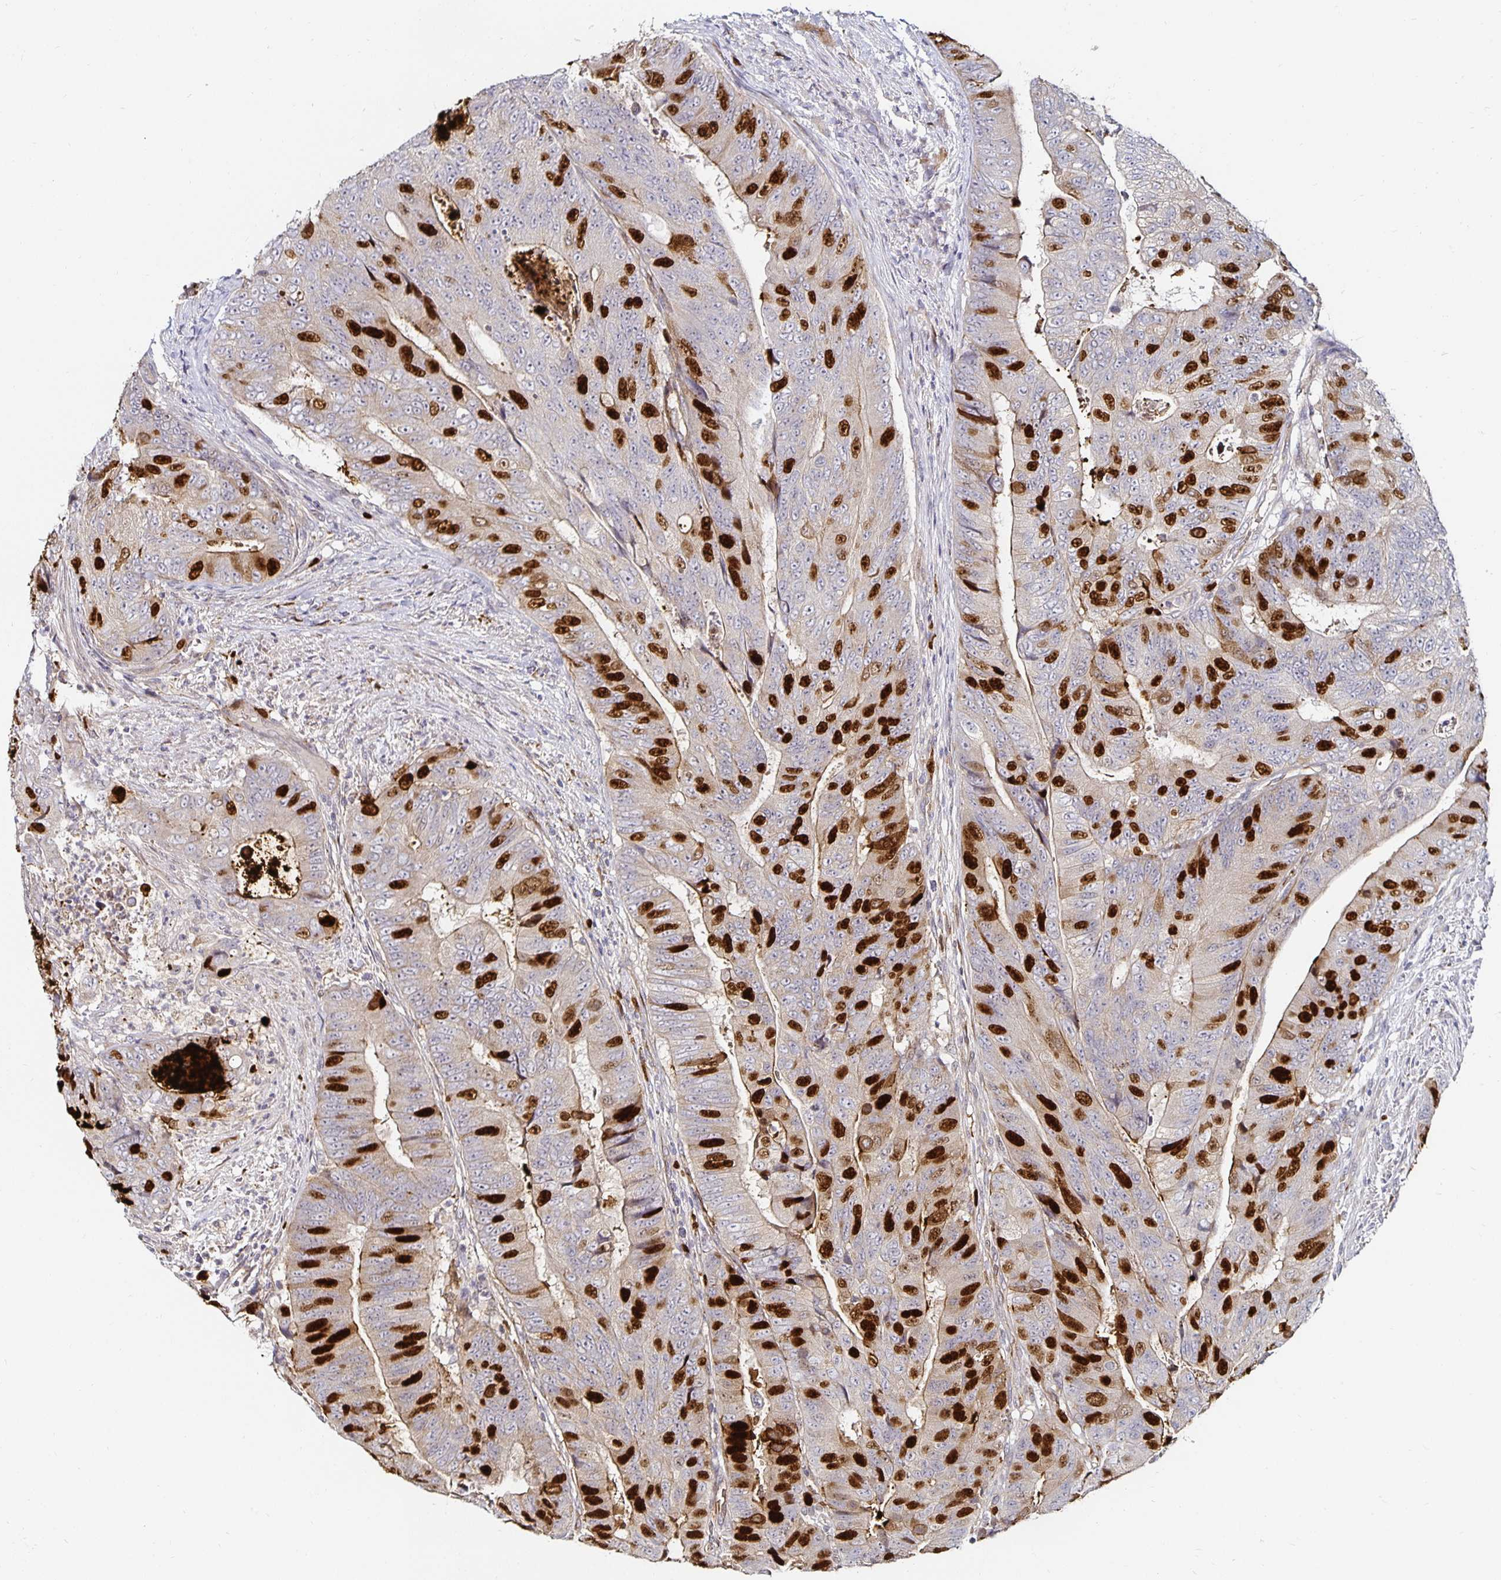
{"staining": {"intensity": "strong", "quantity": "25%-75%", "location": "nuclear"}, "tissue": "colorectal cancer", "cell_type": "Tumor cells", "image_type": "cancer", "snomed": [{"axis": "morphology", "description": "Adenocarcinoma, NOS"}, {"axis": "topography", "description": "Colon"}], "caption": "This is an image of IHC staining of colorectal adenocarcinoma, which shows strong staining in the nuclear of tumor cells.", "gene": "ANLN", "patient": {"sex": "female", "age": 48}}